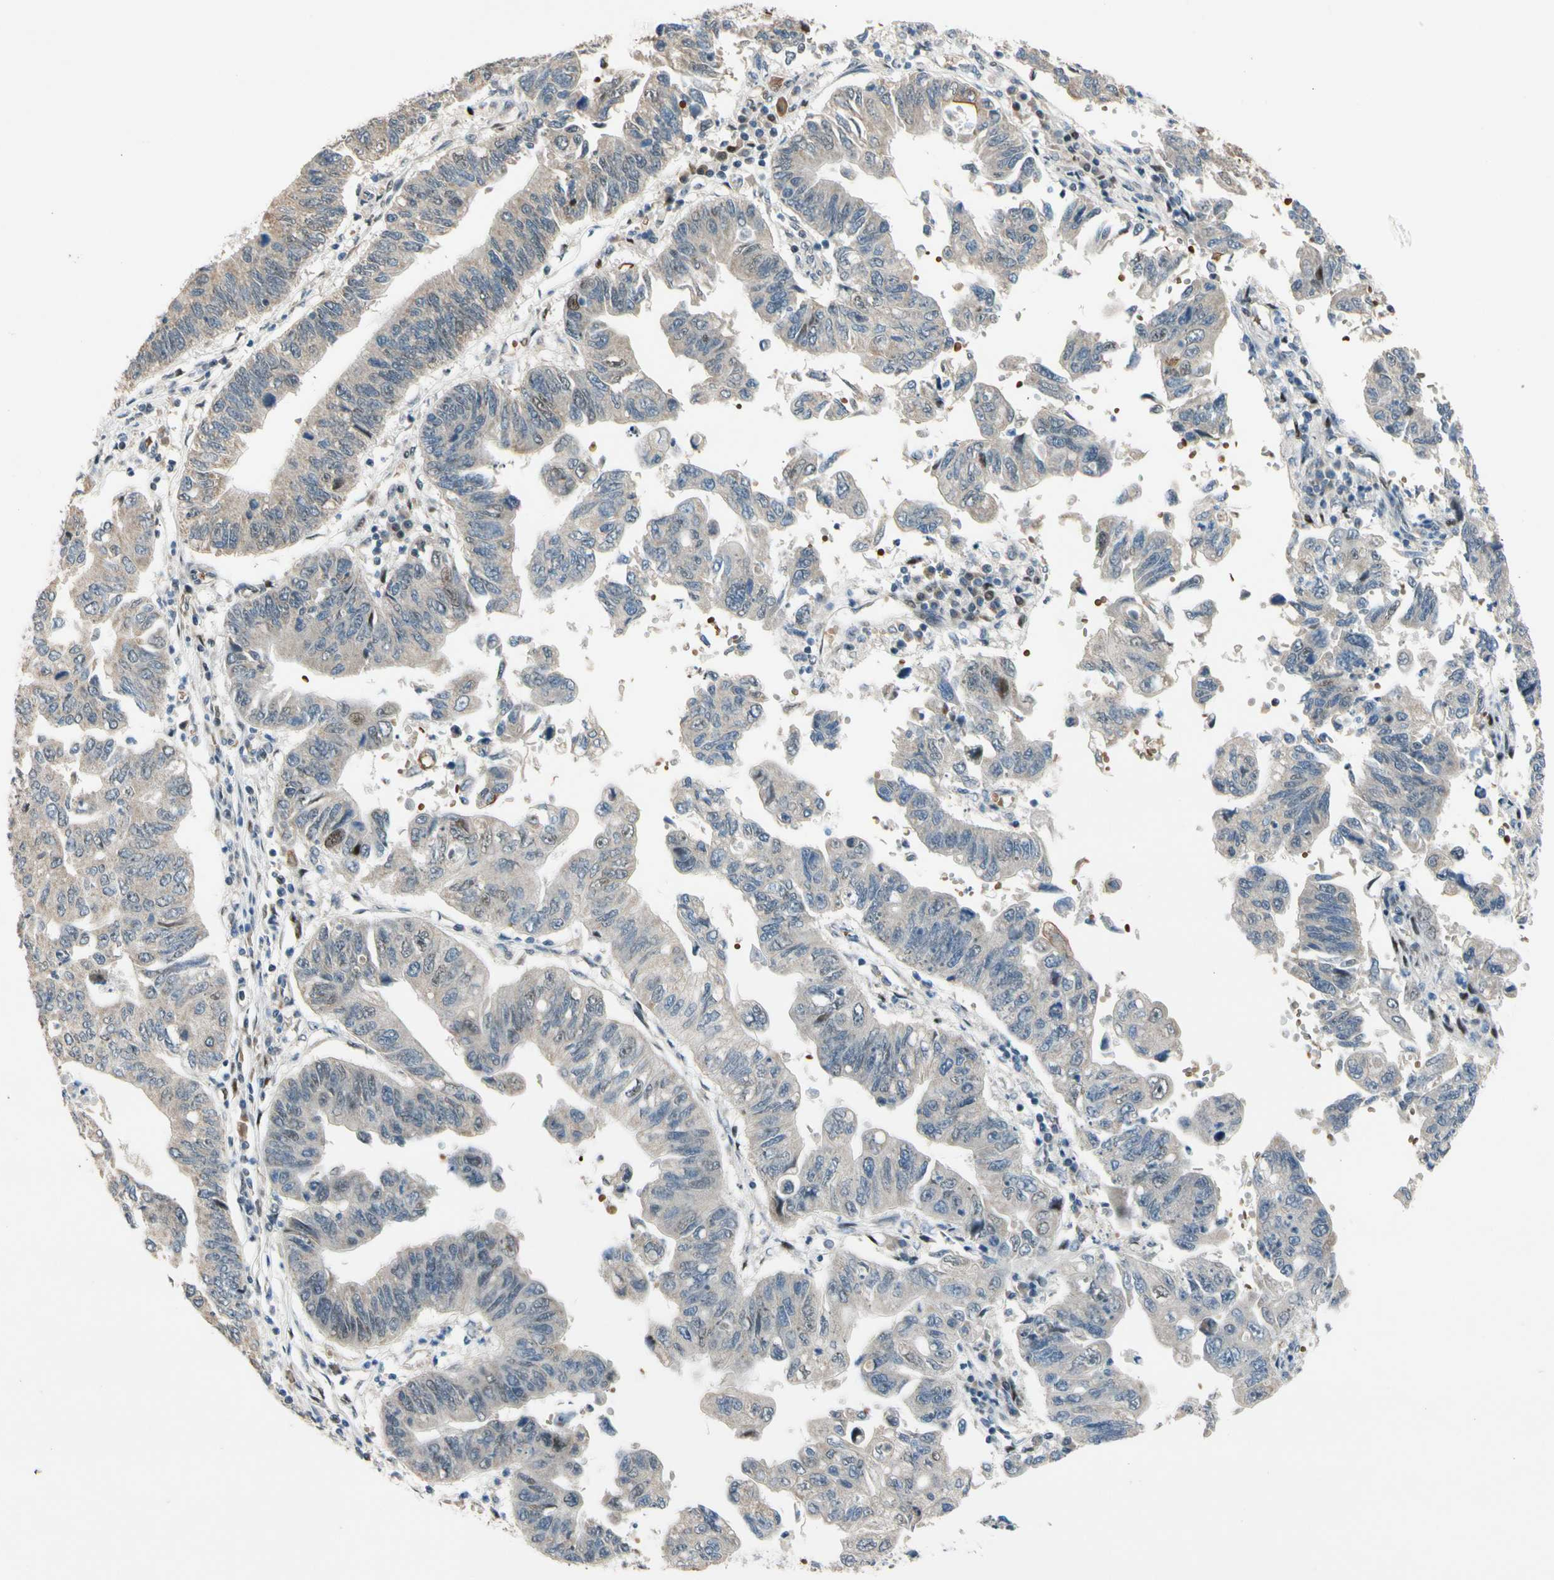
{"staining": {"intensity": "negative", "quantity": "none", "location": "none"}, "tissue": "stomach cancer", "cell_type": "Tumor cells", "image_type": "cancer", "snomed": [{"axis": "morphology", "description": "Adenocarcinoma, NOS"}, {"axis": "topography", "description": "Stomach"}], "caption": "The photomicrograph demonstrates no staining of tumor cells in stomach adenocarcinoma.", "gene": "ZNF184", "patient": {"sex": "male", "age": 59}}